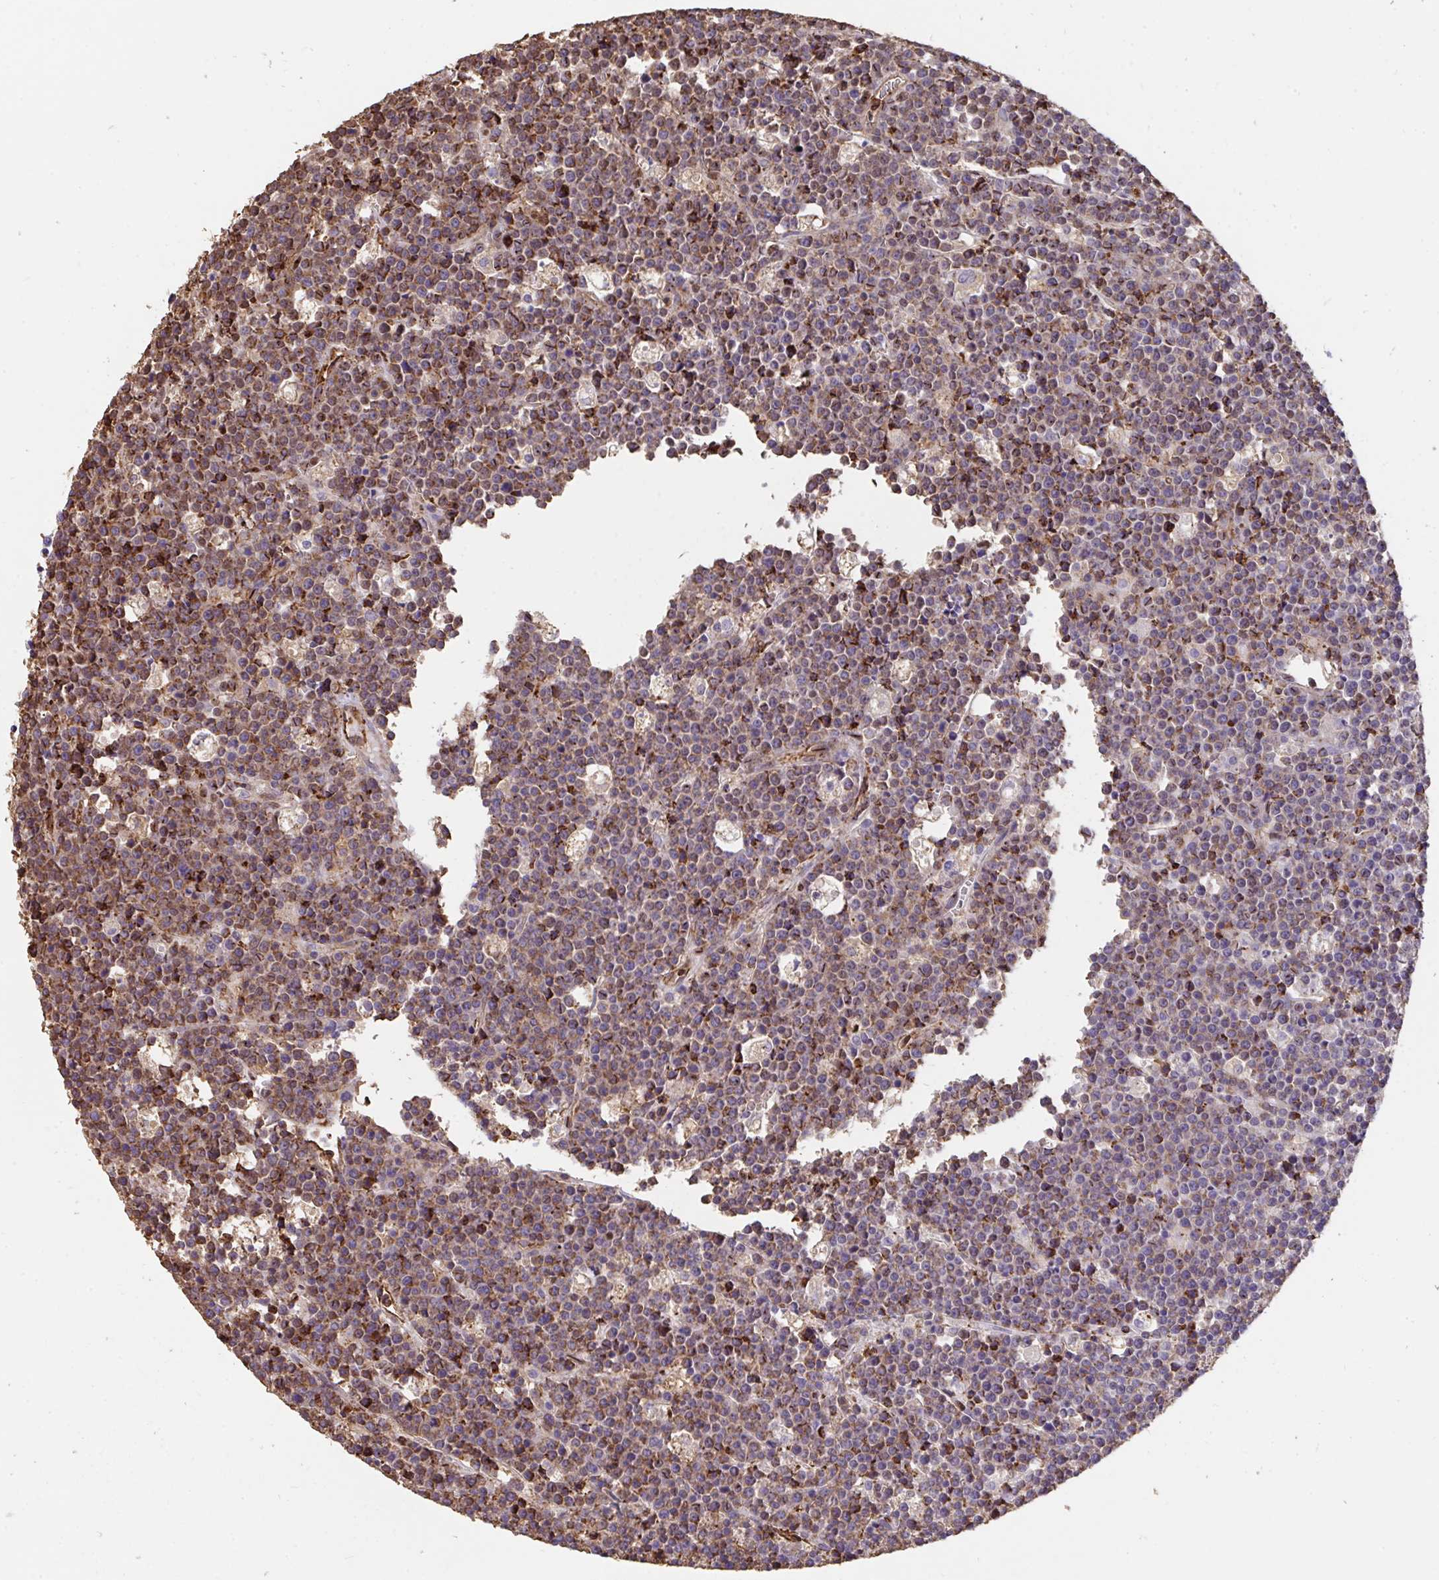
{"staining": {"intensity": "moderate", "quantity": "25%-75%", "location": "cytoplasmic/membranous"}, "tissue": "lymphoma", "cell_type": "Tumor cells", "image_type": "cancer", "snomed": [{"axis": "morphology", "description": "Malignant lymphoma, non-Hodgkin's type, High grade"}, {"axis": "topography", "description": "Ovary"}], "caption": "Lymphoma stained with a brown dye exhibits moderate cytoplasmic/membranous positive positivity in about 25%-75% of tumor cells.", "gene": "CFL1", "patient": {"sex": "female", "age": 56}}